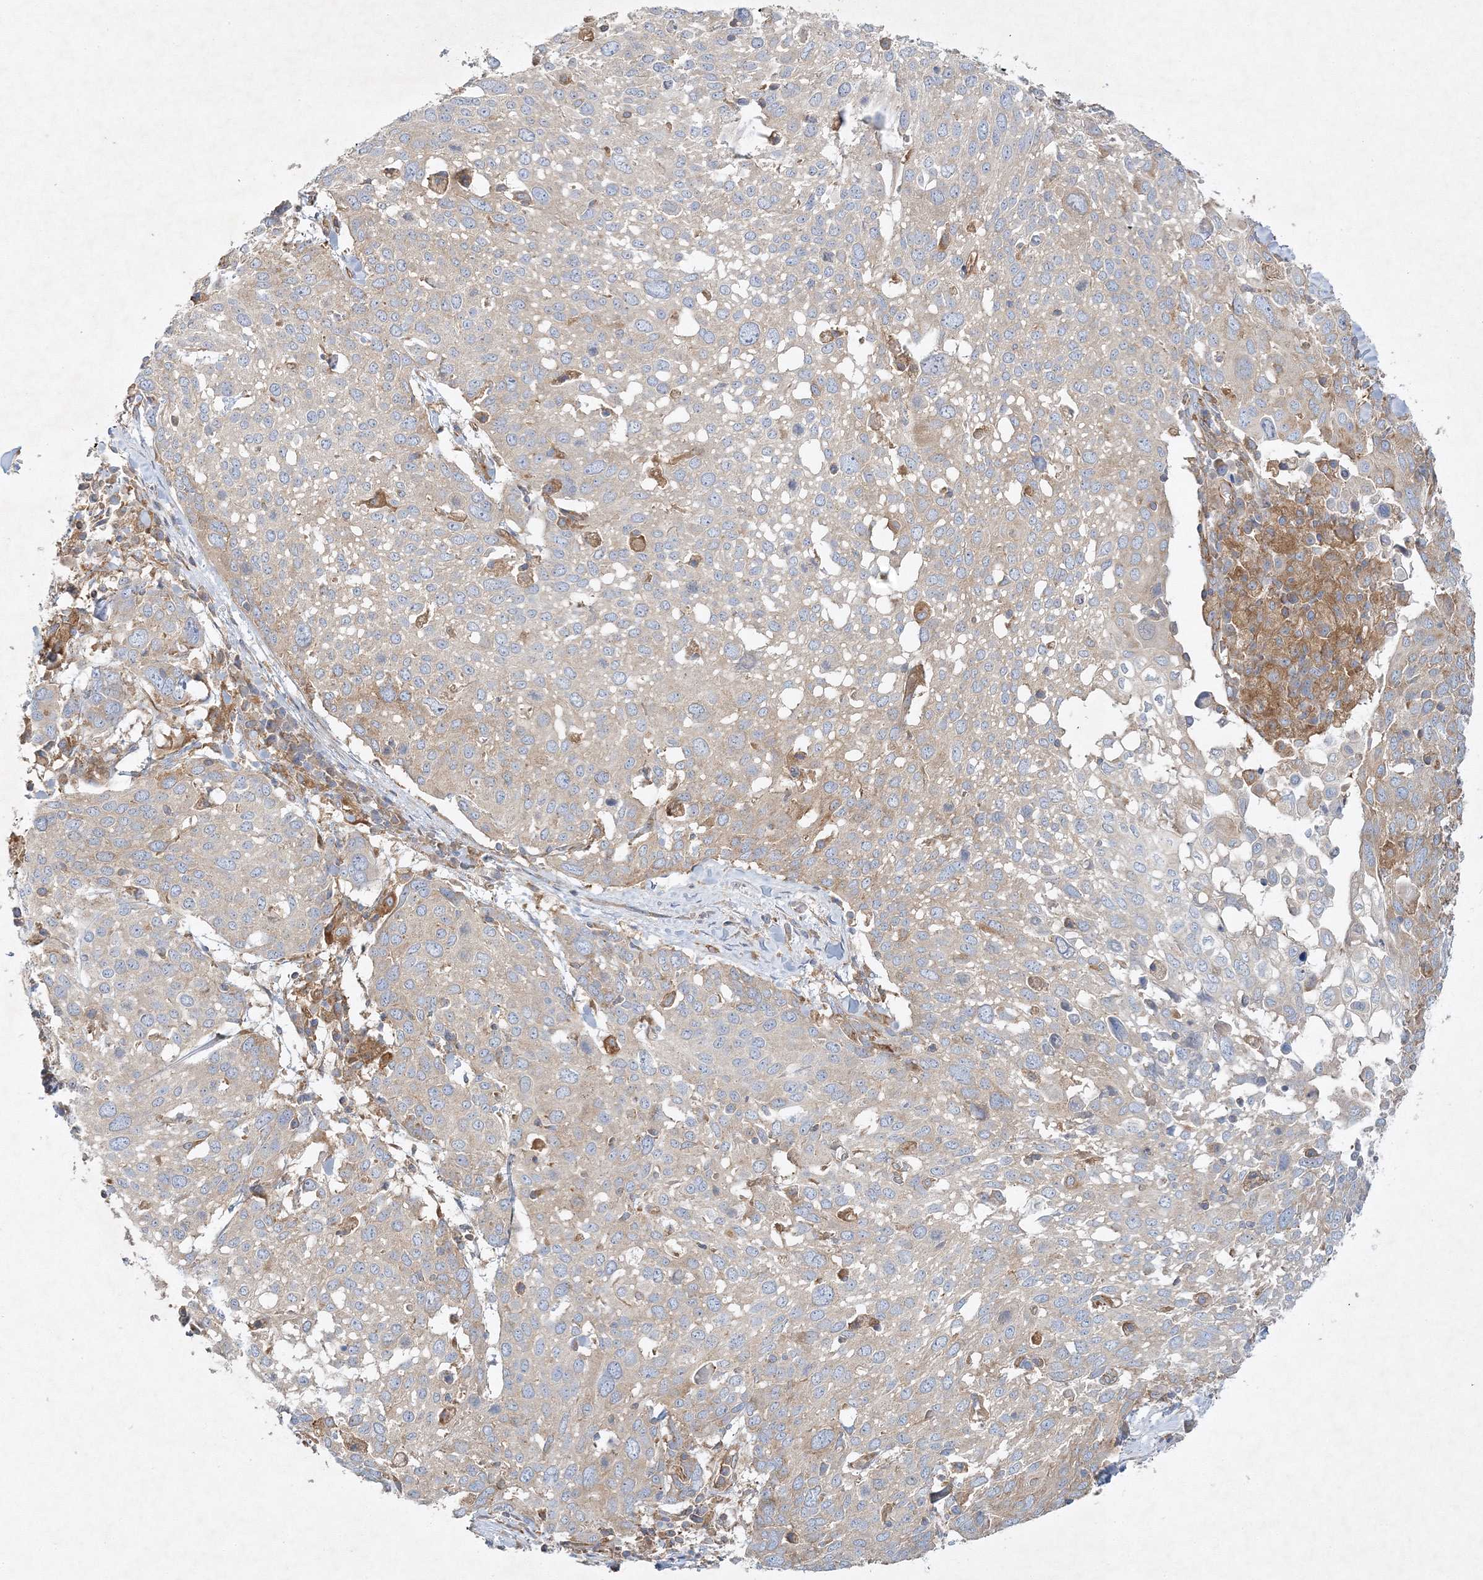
{"staining": {"intensity": "weak", "quantity": "25%-75%", "location": "cytoplasmic/membranous"}, "tissue": "lung cancer", "cell_type": "Tumor cells", "image_type": "cancer", "snomed": [{"axis": "morphology", "description": "Squamous cell carcinoma, NOS"}, {"axis": "topography", "description": "Lung"}], "caption": "Immunohistochemistry (IHC) photomicrograph of lung squamous cell carcinoma stained for a protein (brown), which displays low levels of weak cytoplasmic/membranous positivity in about 25%-75% of tumor cells.", "gene": "WDR37", "patient": {"sex": "male", "age": 65}}